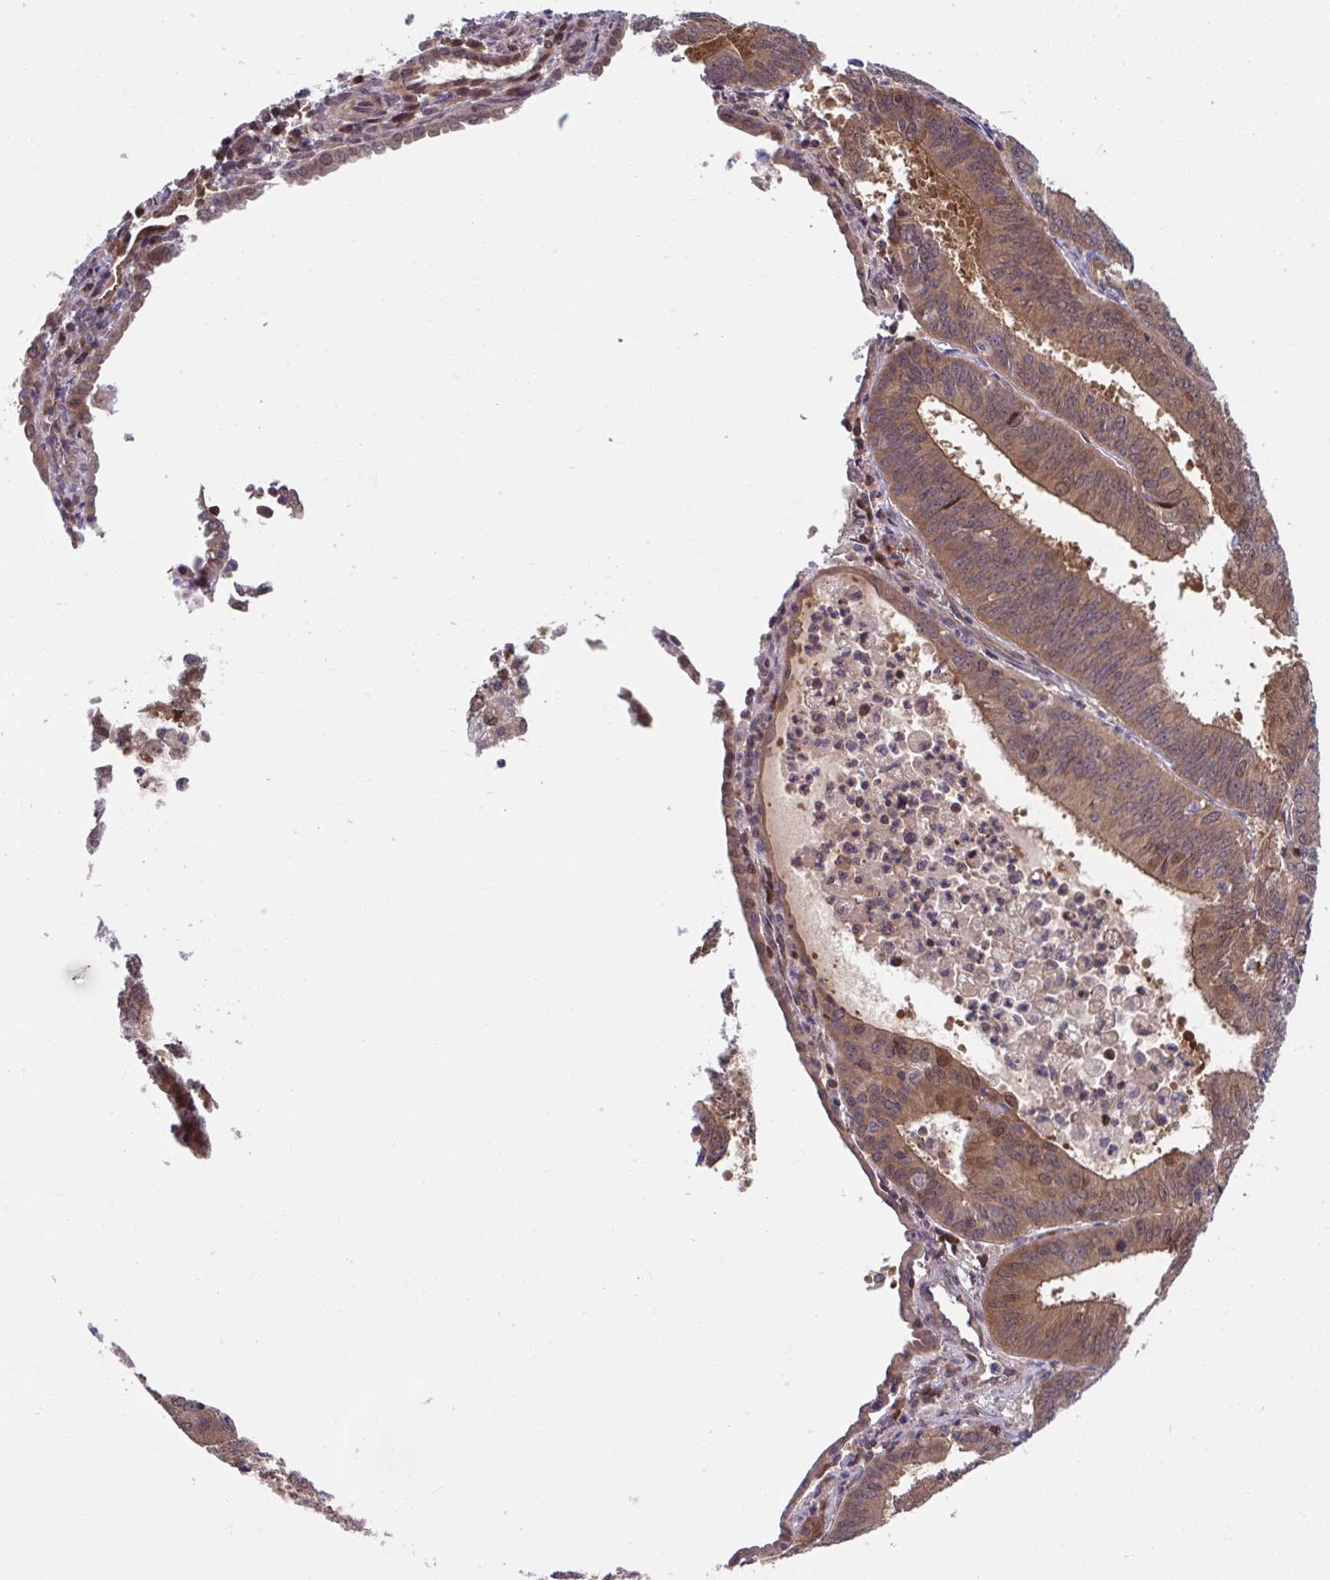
{"staining": {"intensity": "moderate", "quantity": ">75%", "location": "cytoplasmic/membranous,nuclear"}, "tissue": "cervical cancer", "cell_type": "Tumor cells", "image_type": "cancer", "snomed": [{"axis": "morphology", "description": "Adenocarcinoma, NOS"}, {"axis": "topography", "description": "Cervix"}], "caption": "High-power microscopy captured an immunohistochemistry histopathology image of adenocarcinoma (cervical), revealing moderate cytoplasmic/membranous and nuclear positivity in about >75% of tumor cells.", "gene": "PCDHB7", "patient": {"sex": "female", "age": 56}}